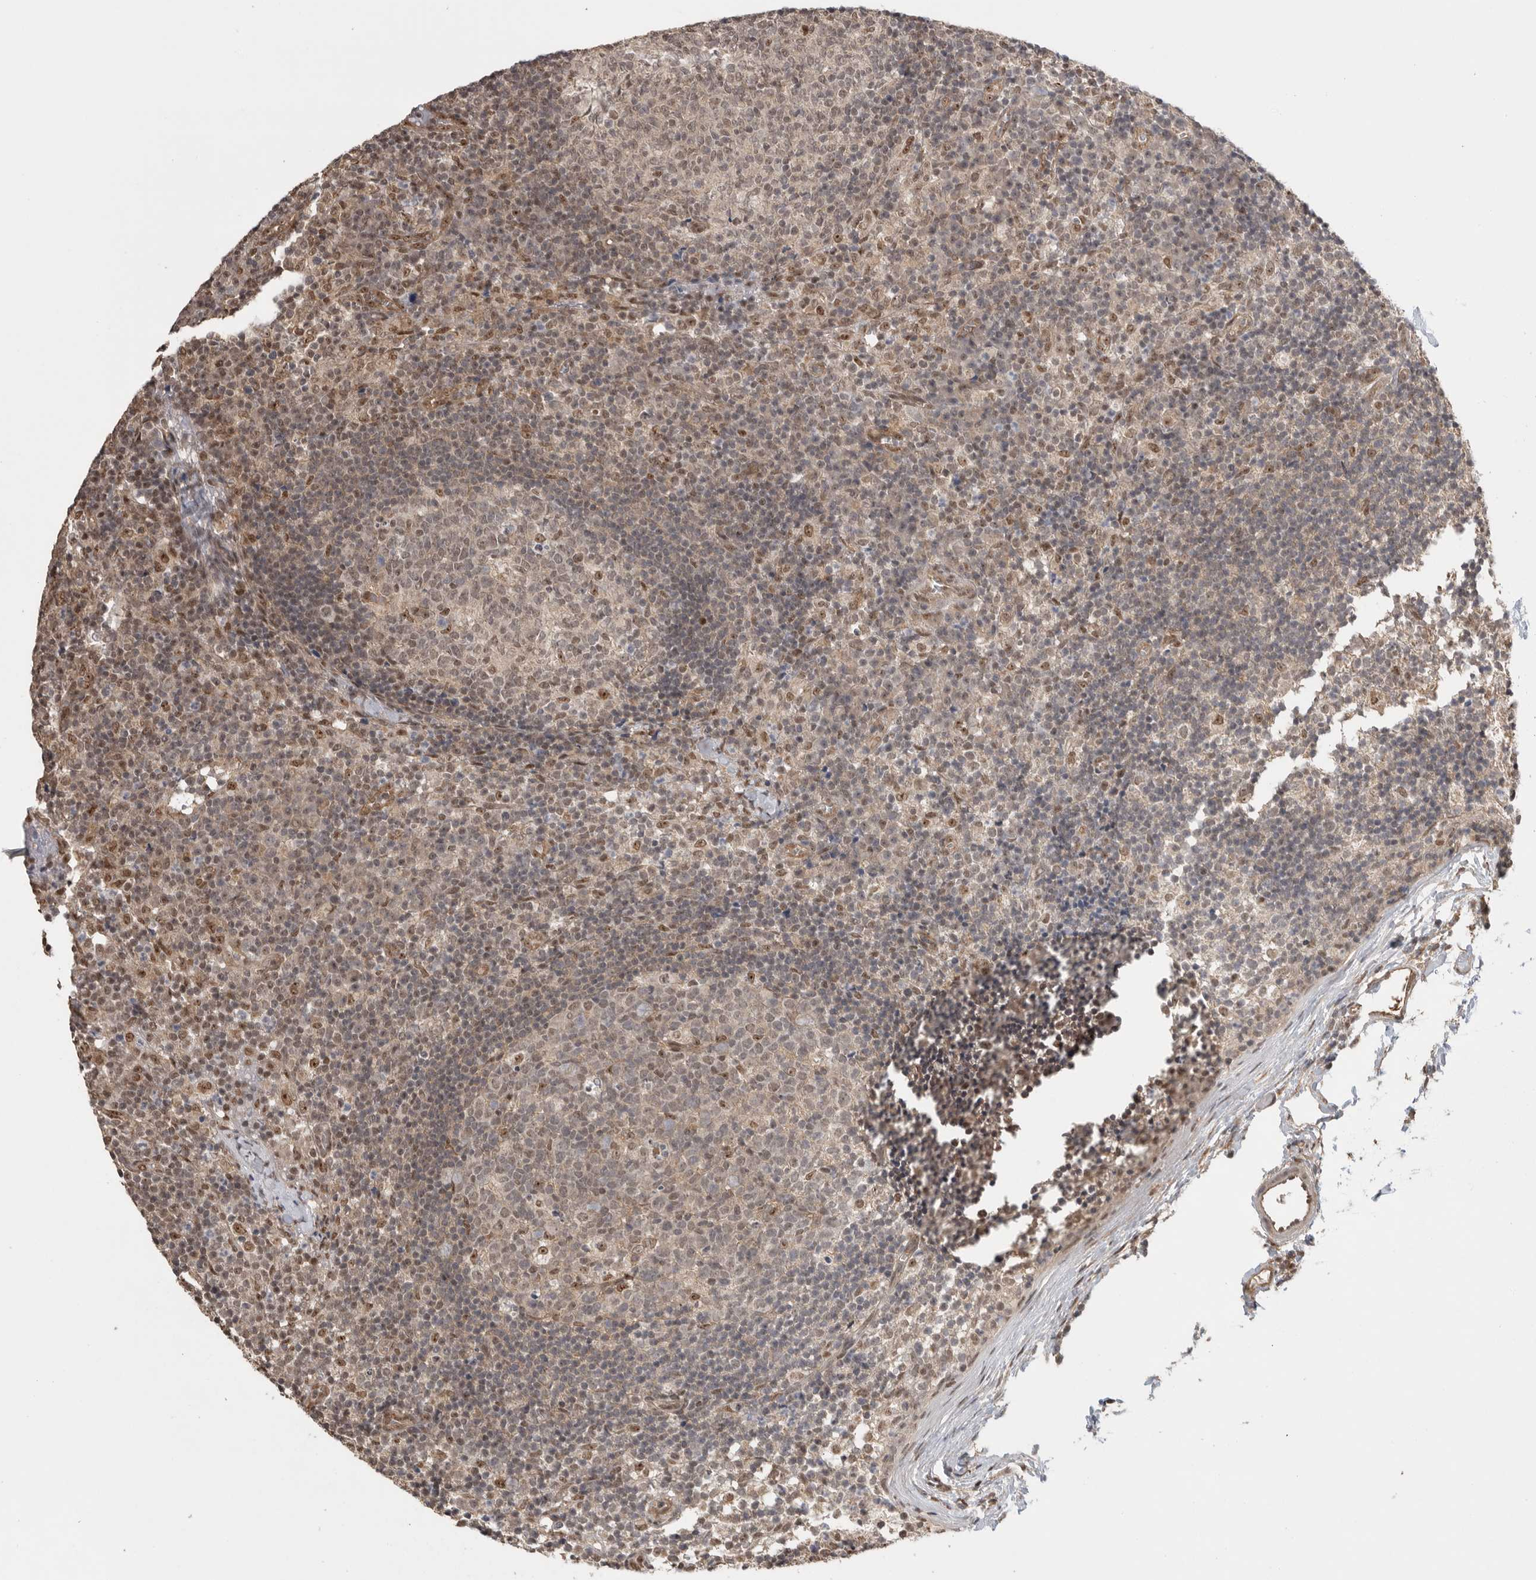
{"staining": {"intensity": "moderate", "quantity": "25%-75%", "location": "nuclear"}, "tissue": "lymph node", "cell_type": "Germinal center cells", "image_type": "normal", "snomed": [{"axis": "morphology", "description": "Normal tissue, NOS"}, {"axis": "morphology", "description": "Inflammation, NOS"}, {"axis": "topography", "description": "Lymph node"}], "caption": "A histopathology image of lymph node stained for a protein exhibits moderate nuclear brown staining in germinal center cells. (Brightfield microscopy of DAB IHC at high magnification).", "gene": "VPS50", "patient": {"sex": "male", "age": 55}}